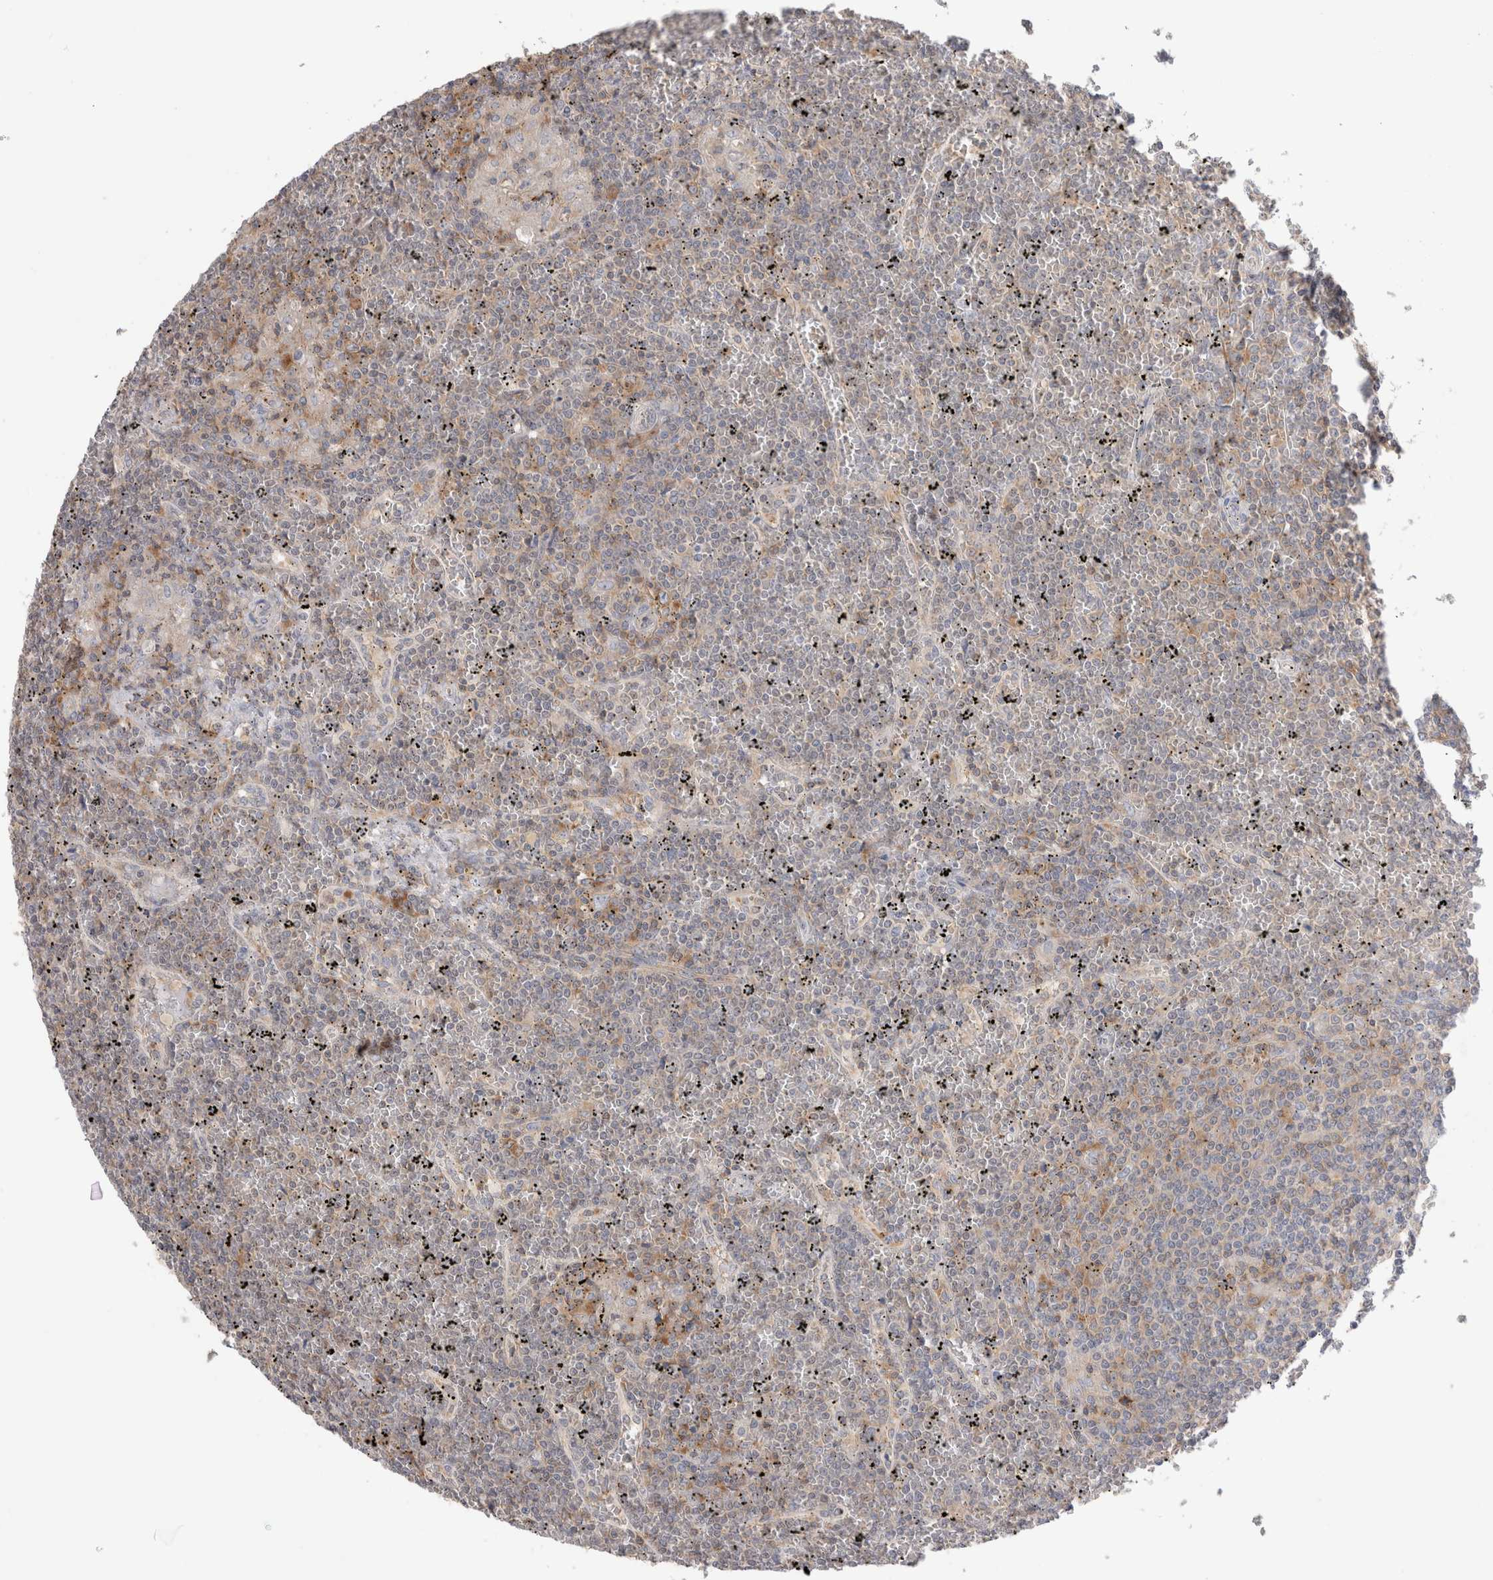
{"staining": {"intensity": "moderate", "quantity": "25%-75%", "location": "cytoplasmic/membranous"}, "tissue": "lymphoma", "cell_type": "Tumor cells", "image_type": "cancer", "snomed": [{"axis": "morphology", "description": "Malignant lymphoma, non-Hodgkin's type, Low grade"}, {"axis": "topography", "description": "Spleen"}], "caption": "DAB immunohistochemical staining of human malignant lymphoma, non-Hodgkin's type (low-grade) shows moderate cytoplasmic/membranous protein expression in approximately 25%-75% of tumor cells.", "gene": "ZNF23", "patient": {"sex": "female", "age": 19}}